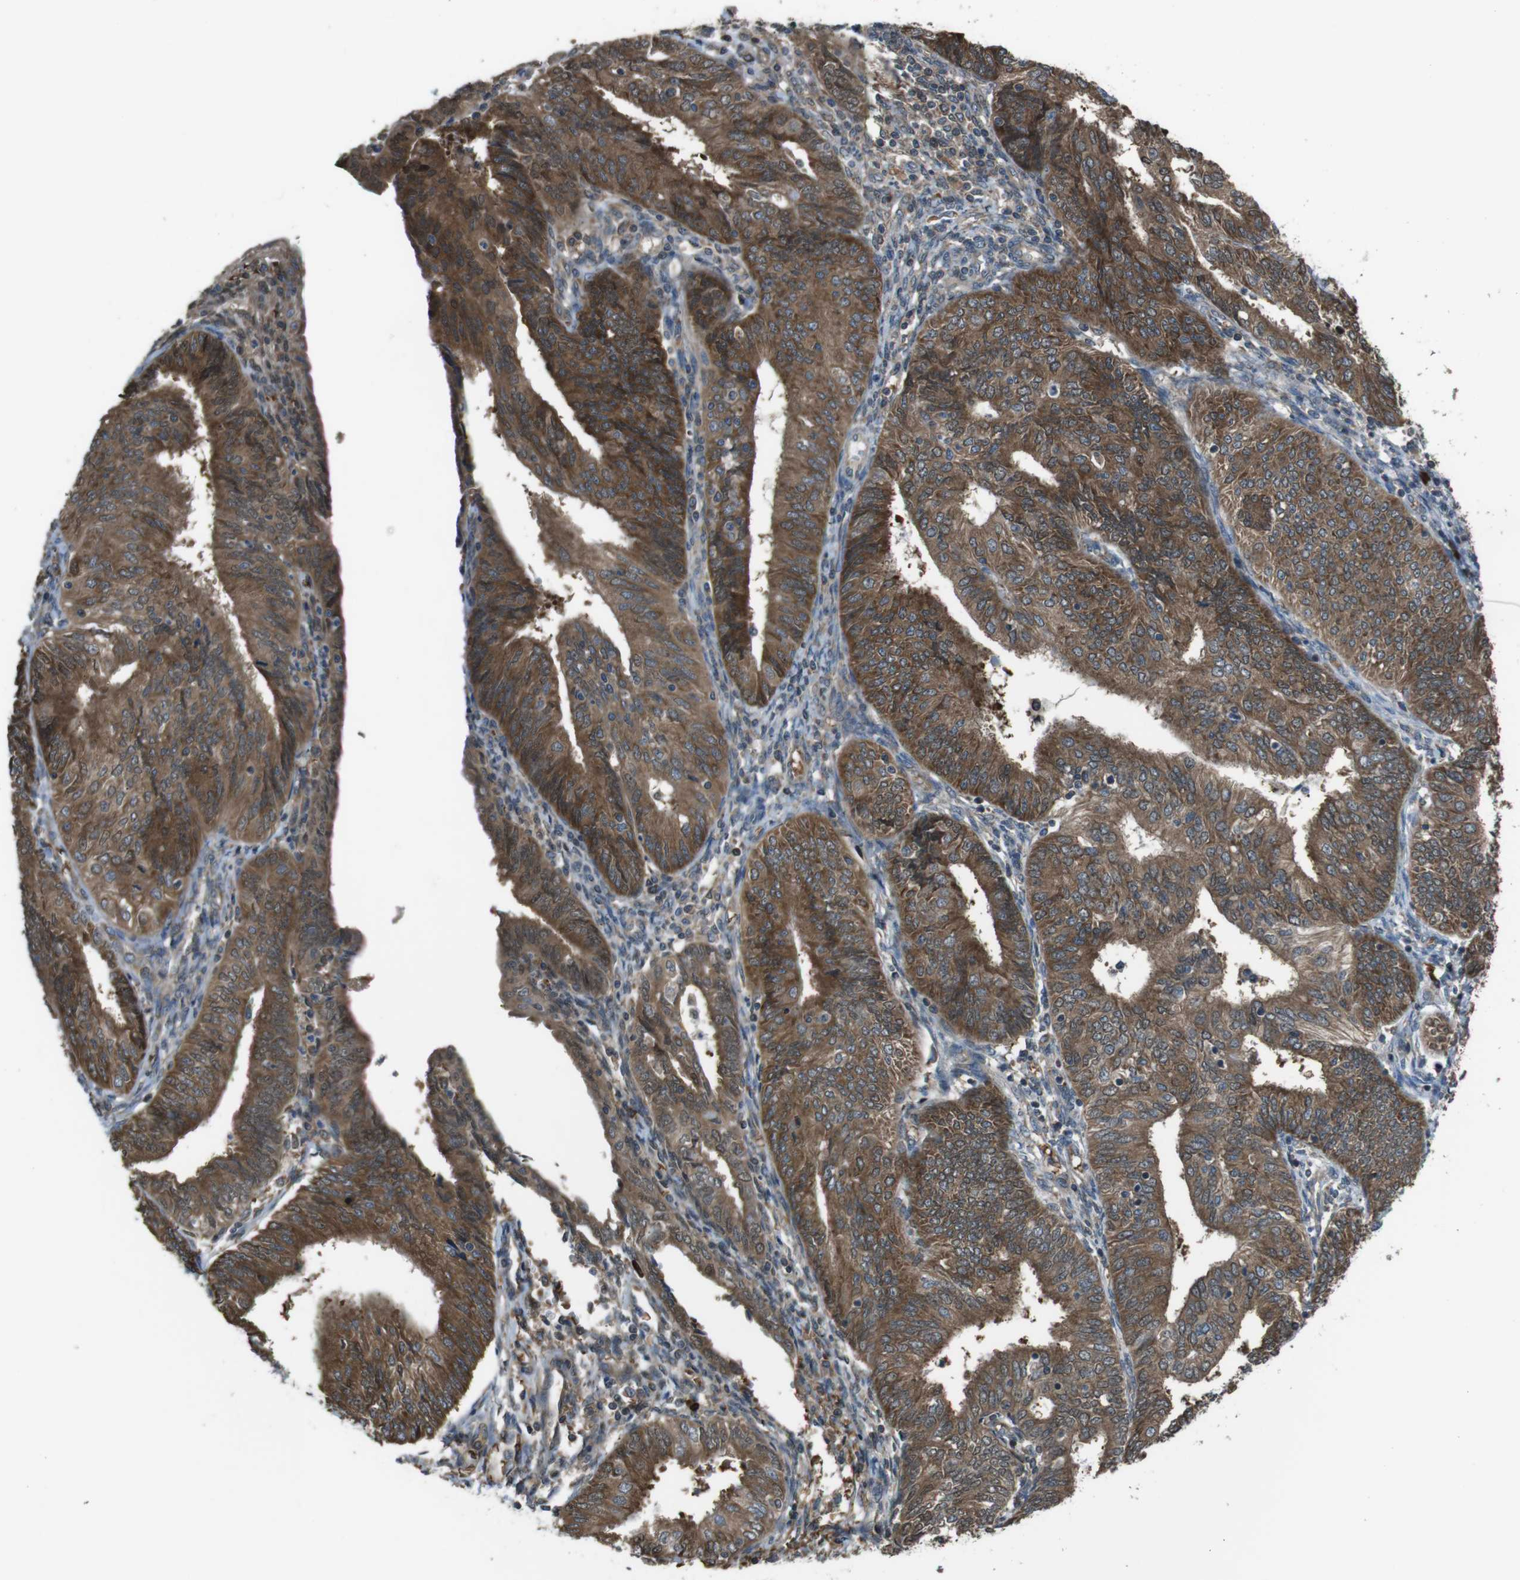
{"staining": {"intensity": "strong", "quantity": ">75%", "location": "cytoplasmic/membranous"}, "tissue": "endometrial cancer", "cell_type": "Tumor cells", "image_type": "cancer", "snomed": [{"axis": "morphology", "description": "Adenocarcinoma, NOS"}, {"axis": "topography", "description": "Endometrium"}], "caption": "Strong cytoplasmic/membranous protein expression is seen in approximately >75% of tumor cells in adenocarcinoma (endometrial). The protein is shown in brown color, while the nuclei are stained blue.", "gene": "SSR3", "patient": {"sex": "female", "age": 58}}